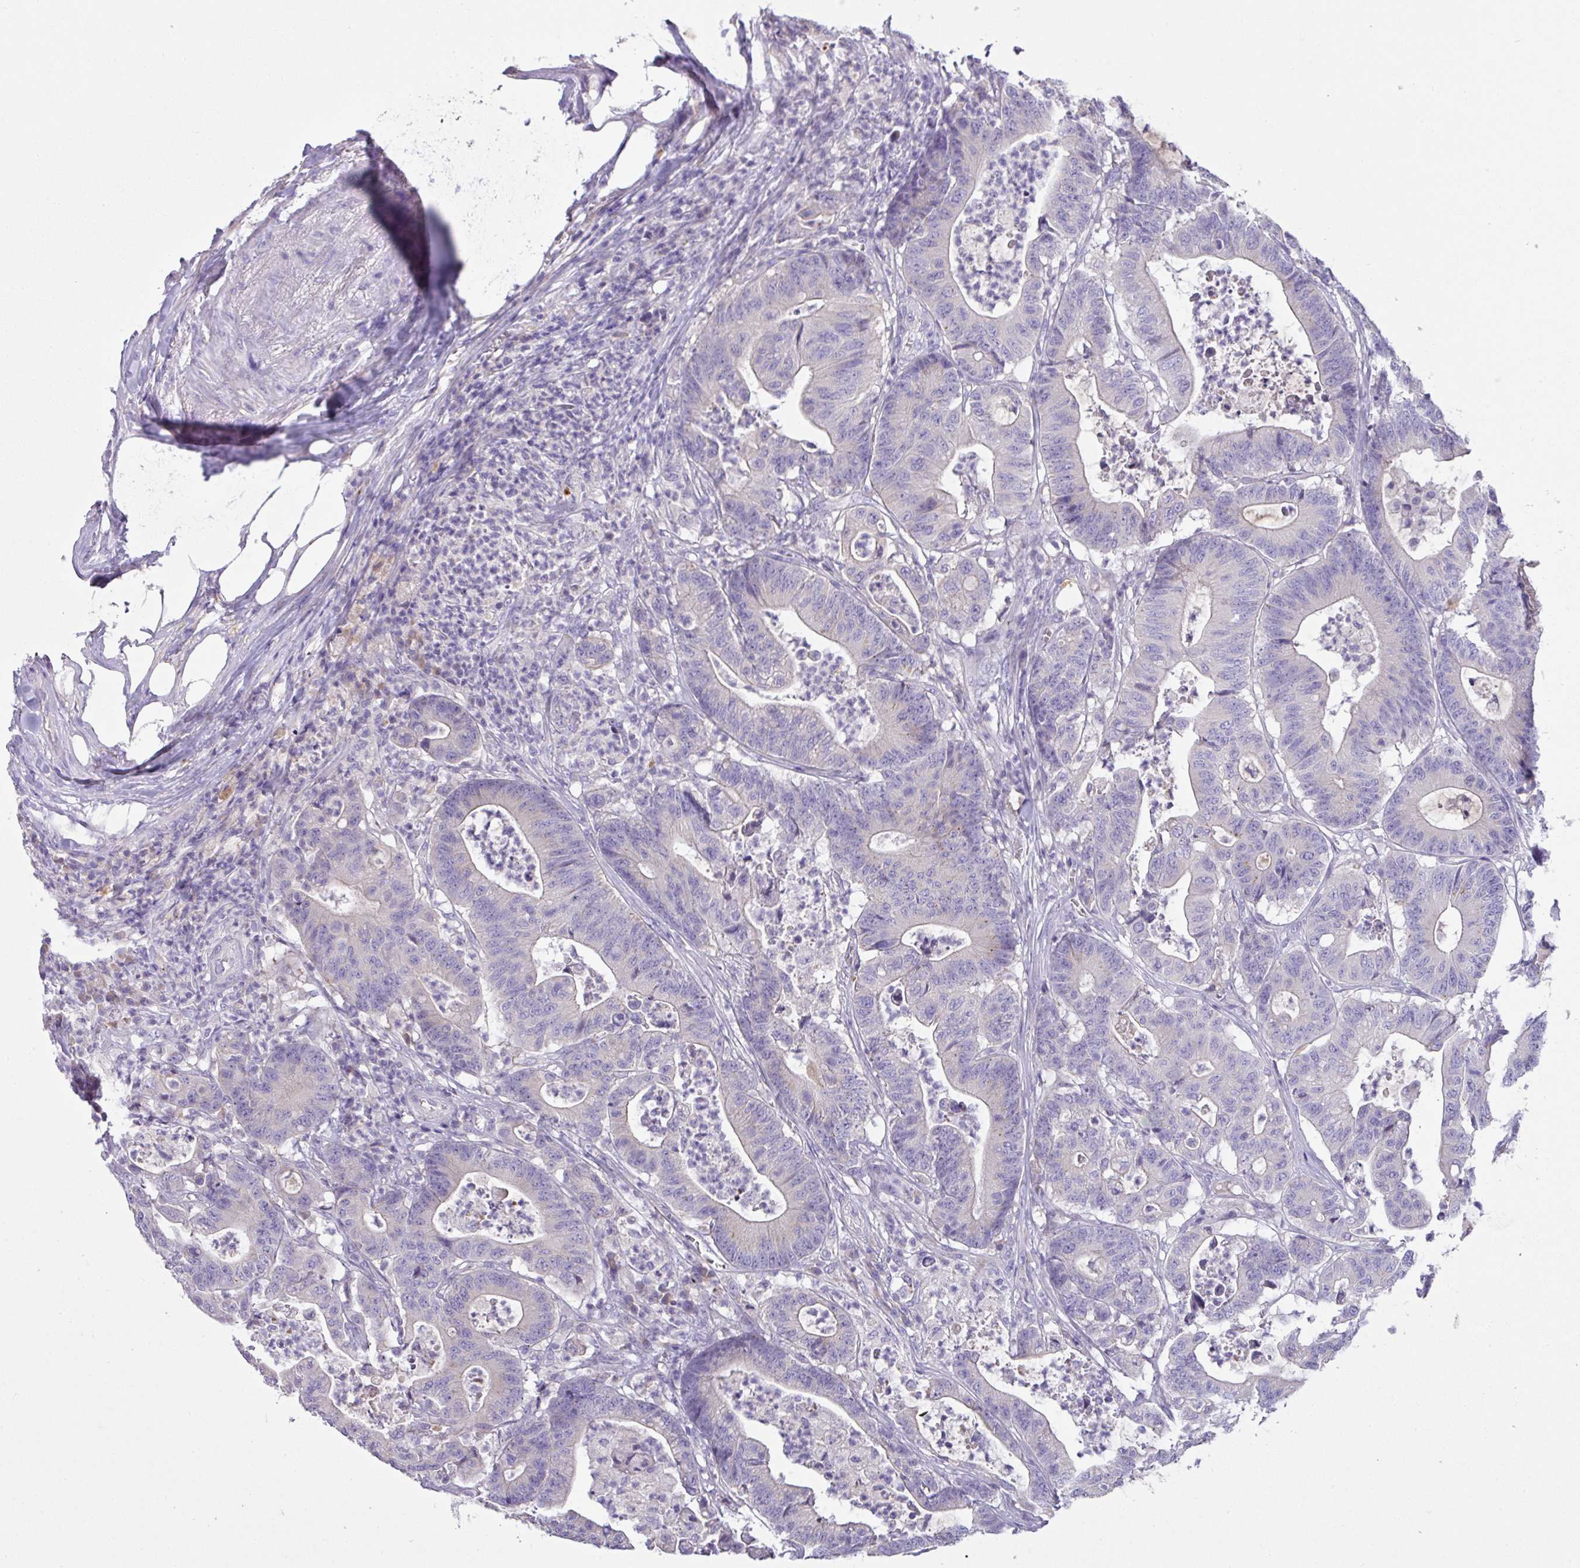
{"staining": {"intensity": "negative", "quantity": "none", "location": "none"}, "tissue": "colorectal cancer", "cell_type": "Tumor cells", "image_type": "cancer", "snomed": [{"axis": "morphology", "description": "Adenocarcinoma, NOS"}, {"axis": "topography", "description": "Colon"}], "caption": "Immunohistochemistry (IHC) of human colorectal adenocarcinoma demonstrates no expression in tumor cells.", "gene": "OR6C6", "patient": {"sex": "female", "age": 84}}